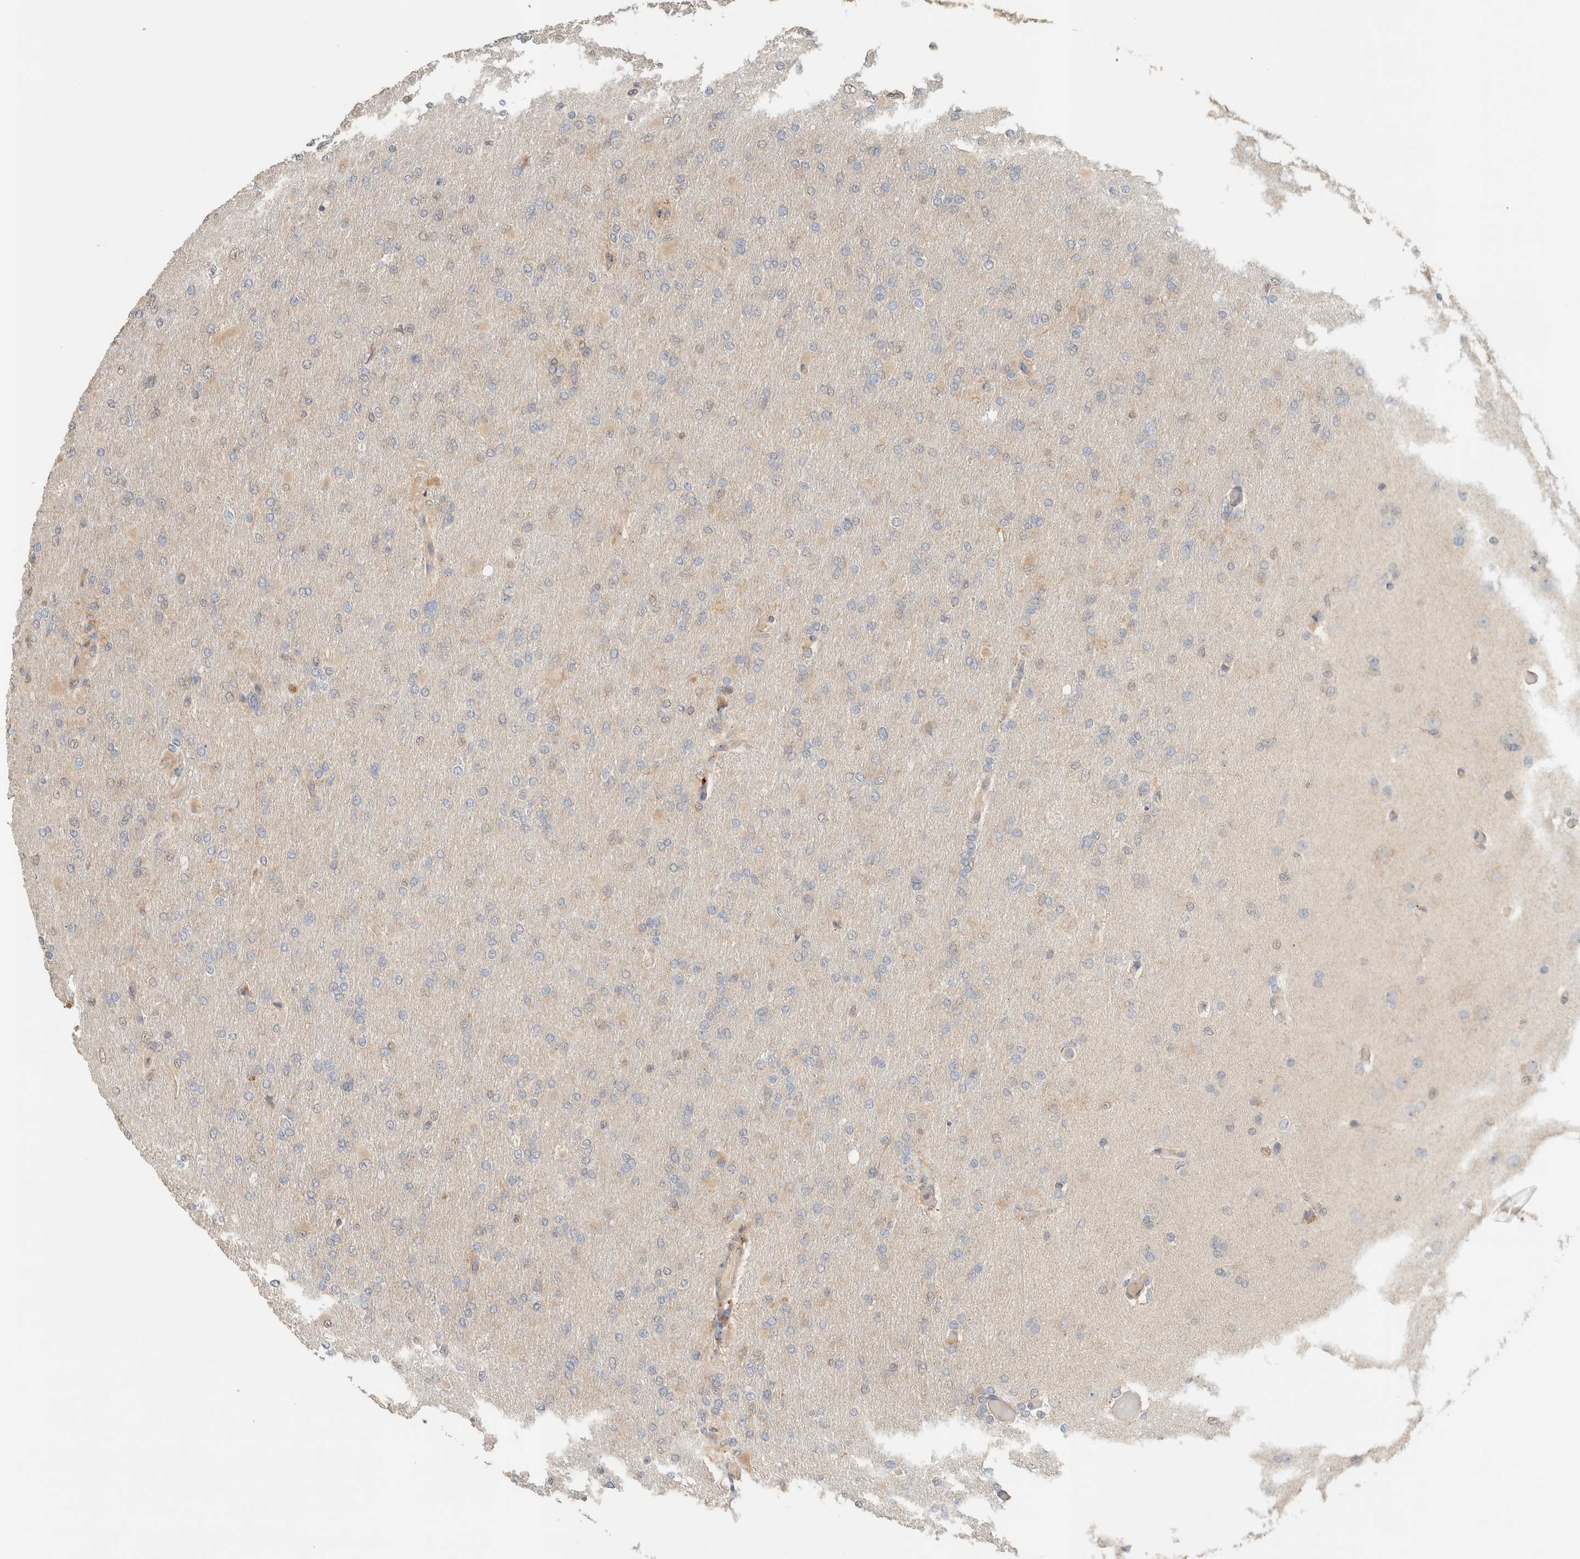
{"staining": {"intensity": "weak", "quantity": "25%-75%", "location": "cytoplasmic/membranous"}, "tissue": "glioma", "cell_type": "Tumor cells", "image_type": "cancer", "snomed": [{"axis": "morphology", "description": "Glioma, malignant, High grade"}, {"axis": "topography", "description": "Cerebral cortex"}], "caption": "The histopathology image demonstrates immunohistochemical staining of glioma. There is weak cytoplasmic/membranous staining is seen in about 25%-75% of tumor cells.", "gene": "PDE7B", "patient": {"sex": "female", "age": 36}}